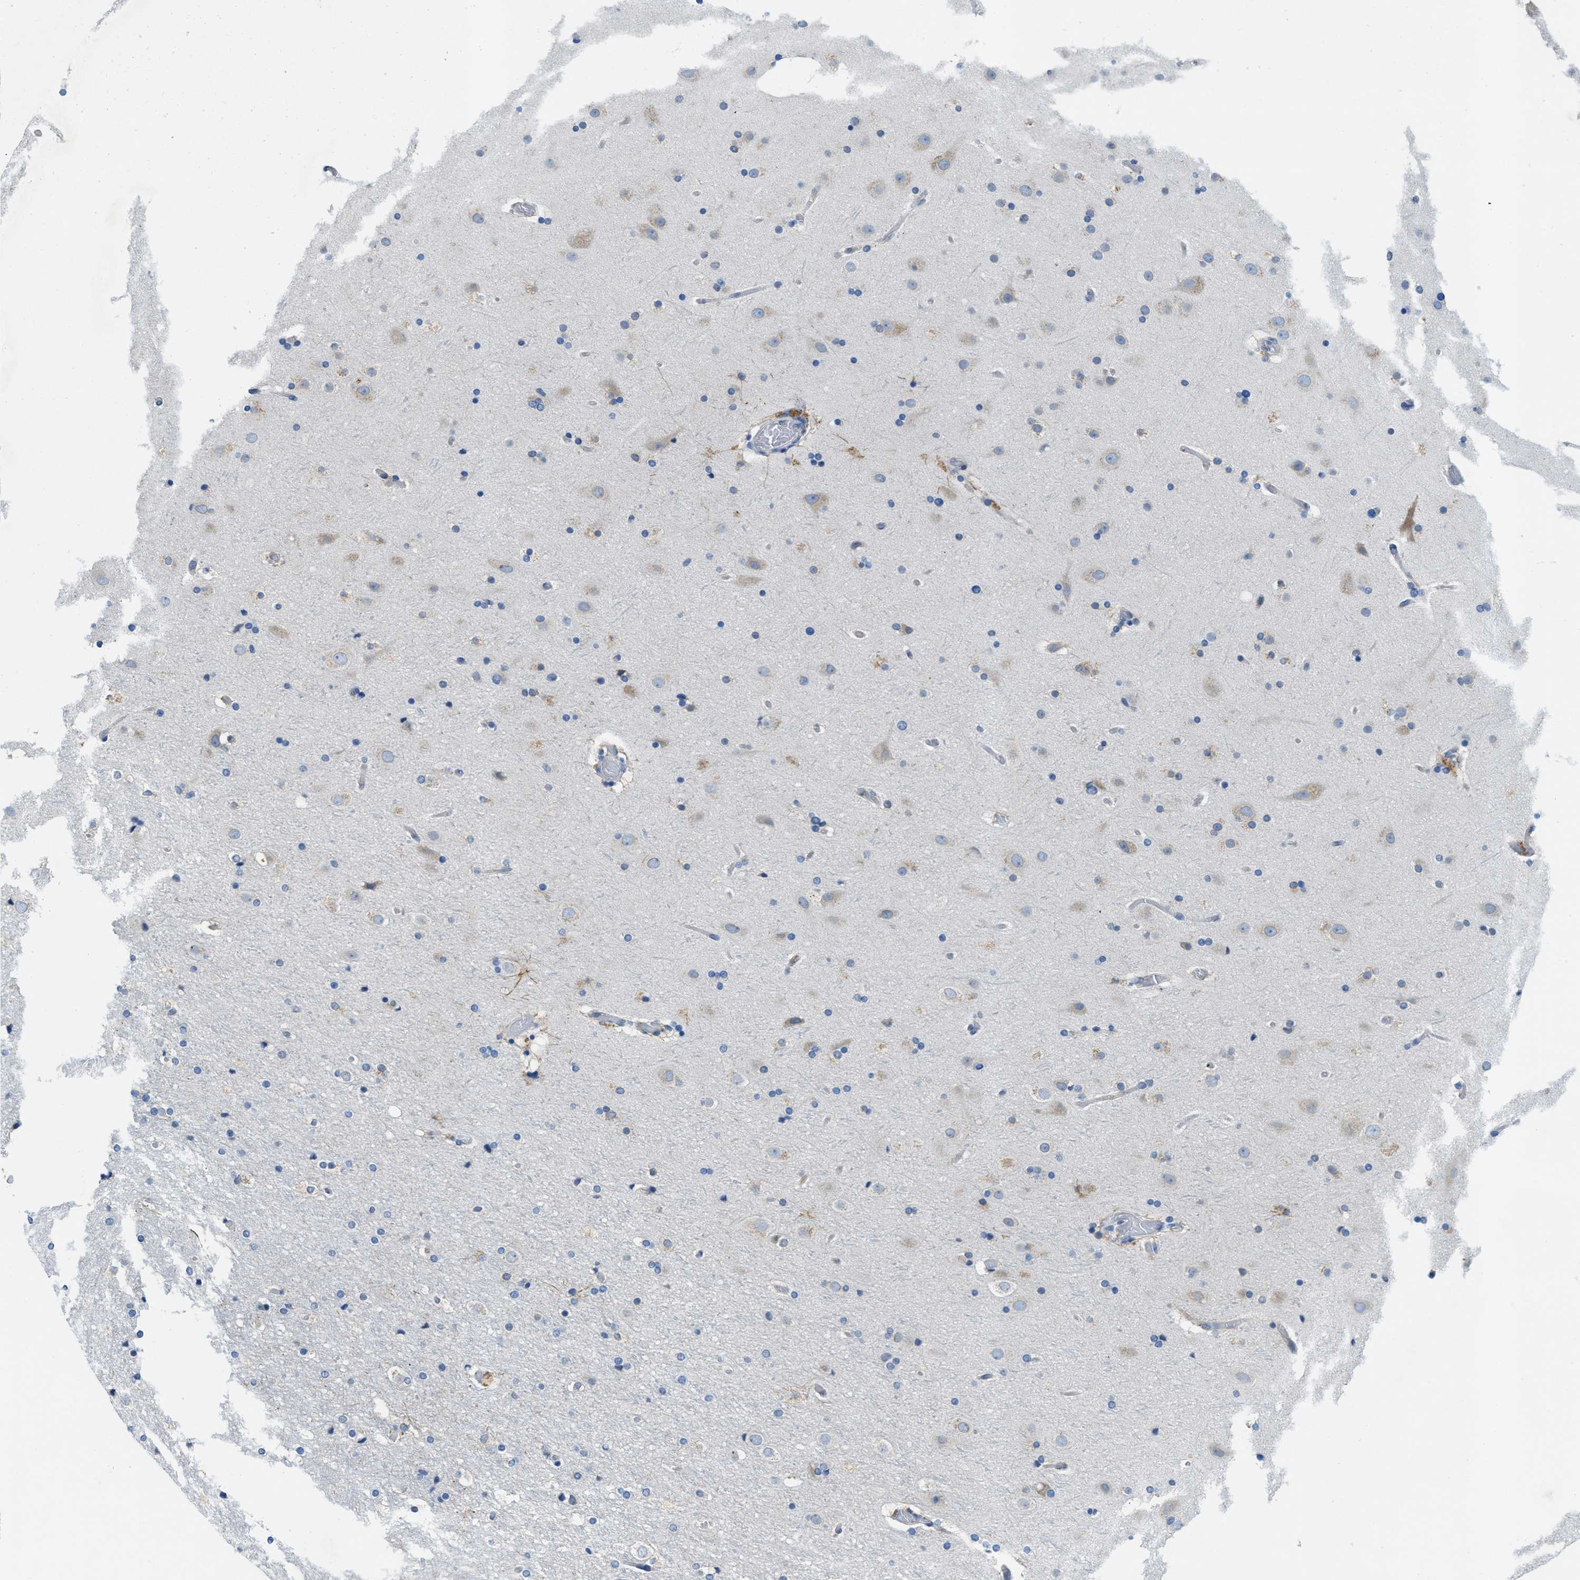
{"staining": {"intensity": "negative", "quantity": "none", "location": "none"}, "tissue": "cerebral cortex", "cell_type": "Endothelial cells", "image_type": "normal", "snomed": [{"axis": "morphology", "description": "Normal tissue, NOS"}, {"axis": "topography", "description": "Cerebral cortex"}], "caption": "IHC of unremarkable cerebral cortex demonstrates no positivity in endothelial cells.", "gene": "MPDU1", "patient": {"sex": "male", "age": 57}}